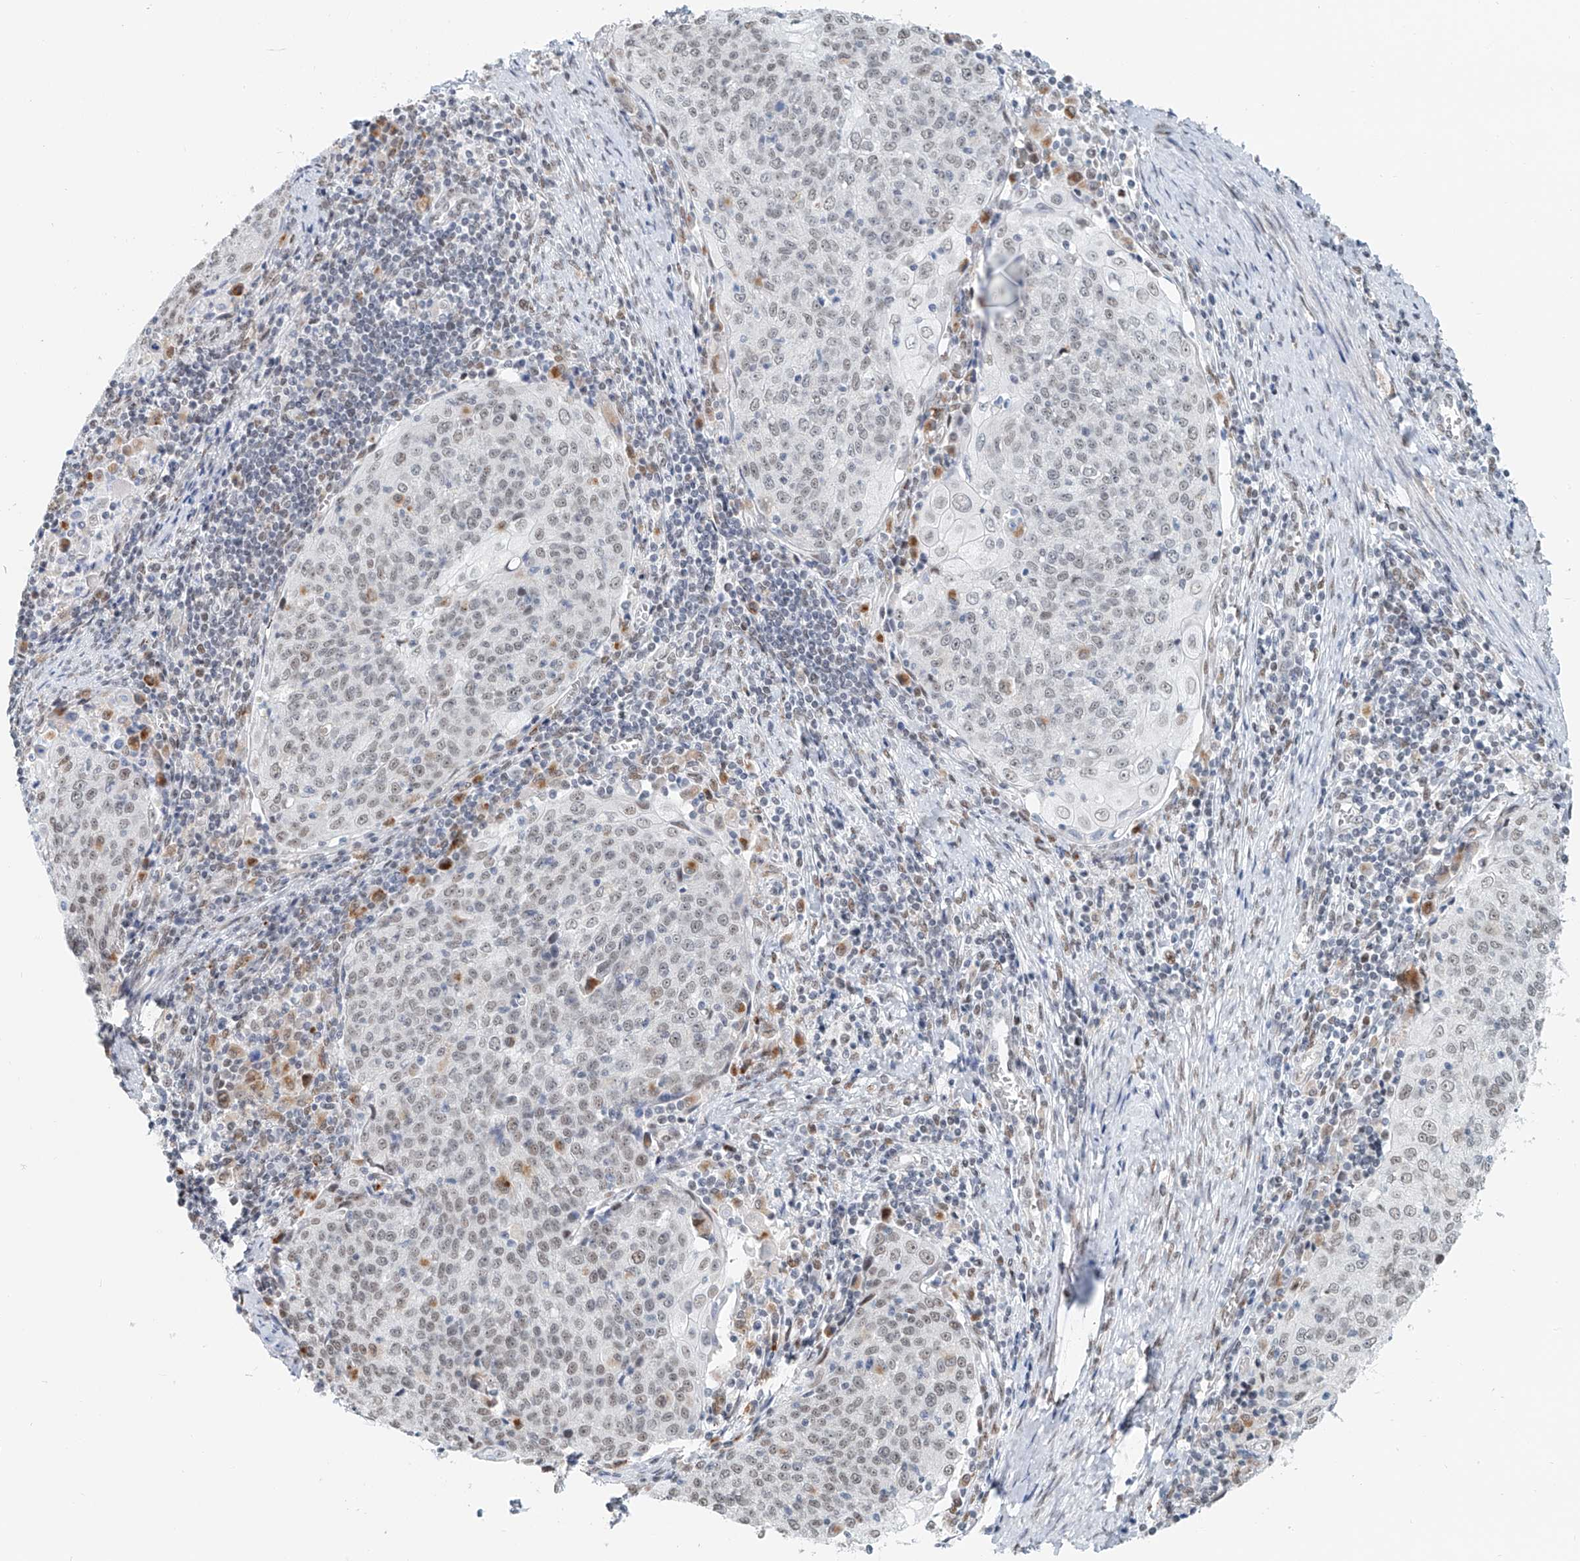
{"staining": {"intensity": "weak", "quantity": "<25%", "location": "nuclear"}, "tissue": "cervical cancer", "cell_type": "Tumor cells", "image_type": "cancer", "snomed": [{"axis": "morphology", "description": "Squamous cell carcinoma, NOS"}, {"axis": "topography", "description": "Cervix"}], "caption": "Immunohistochemical staining of human squamous cell carcinoma (cervical) shows no significant expression in tumor cells.", "gene": "SASH1", "patient": {"sex": "female", "age": 48}}